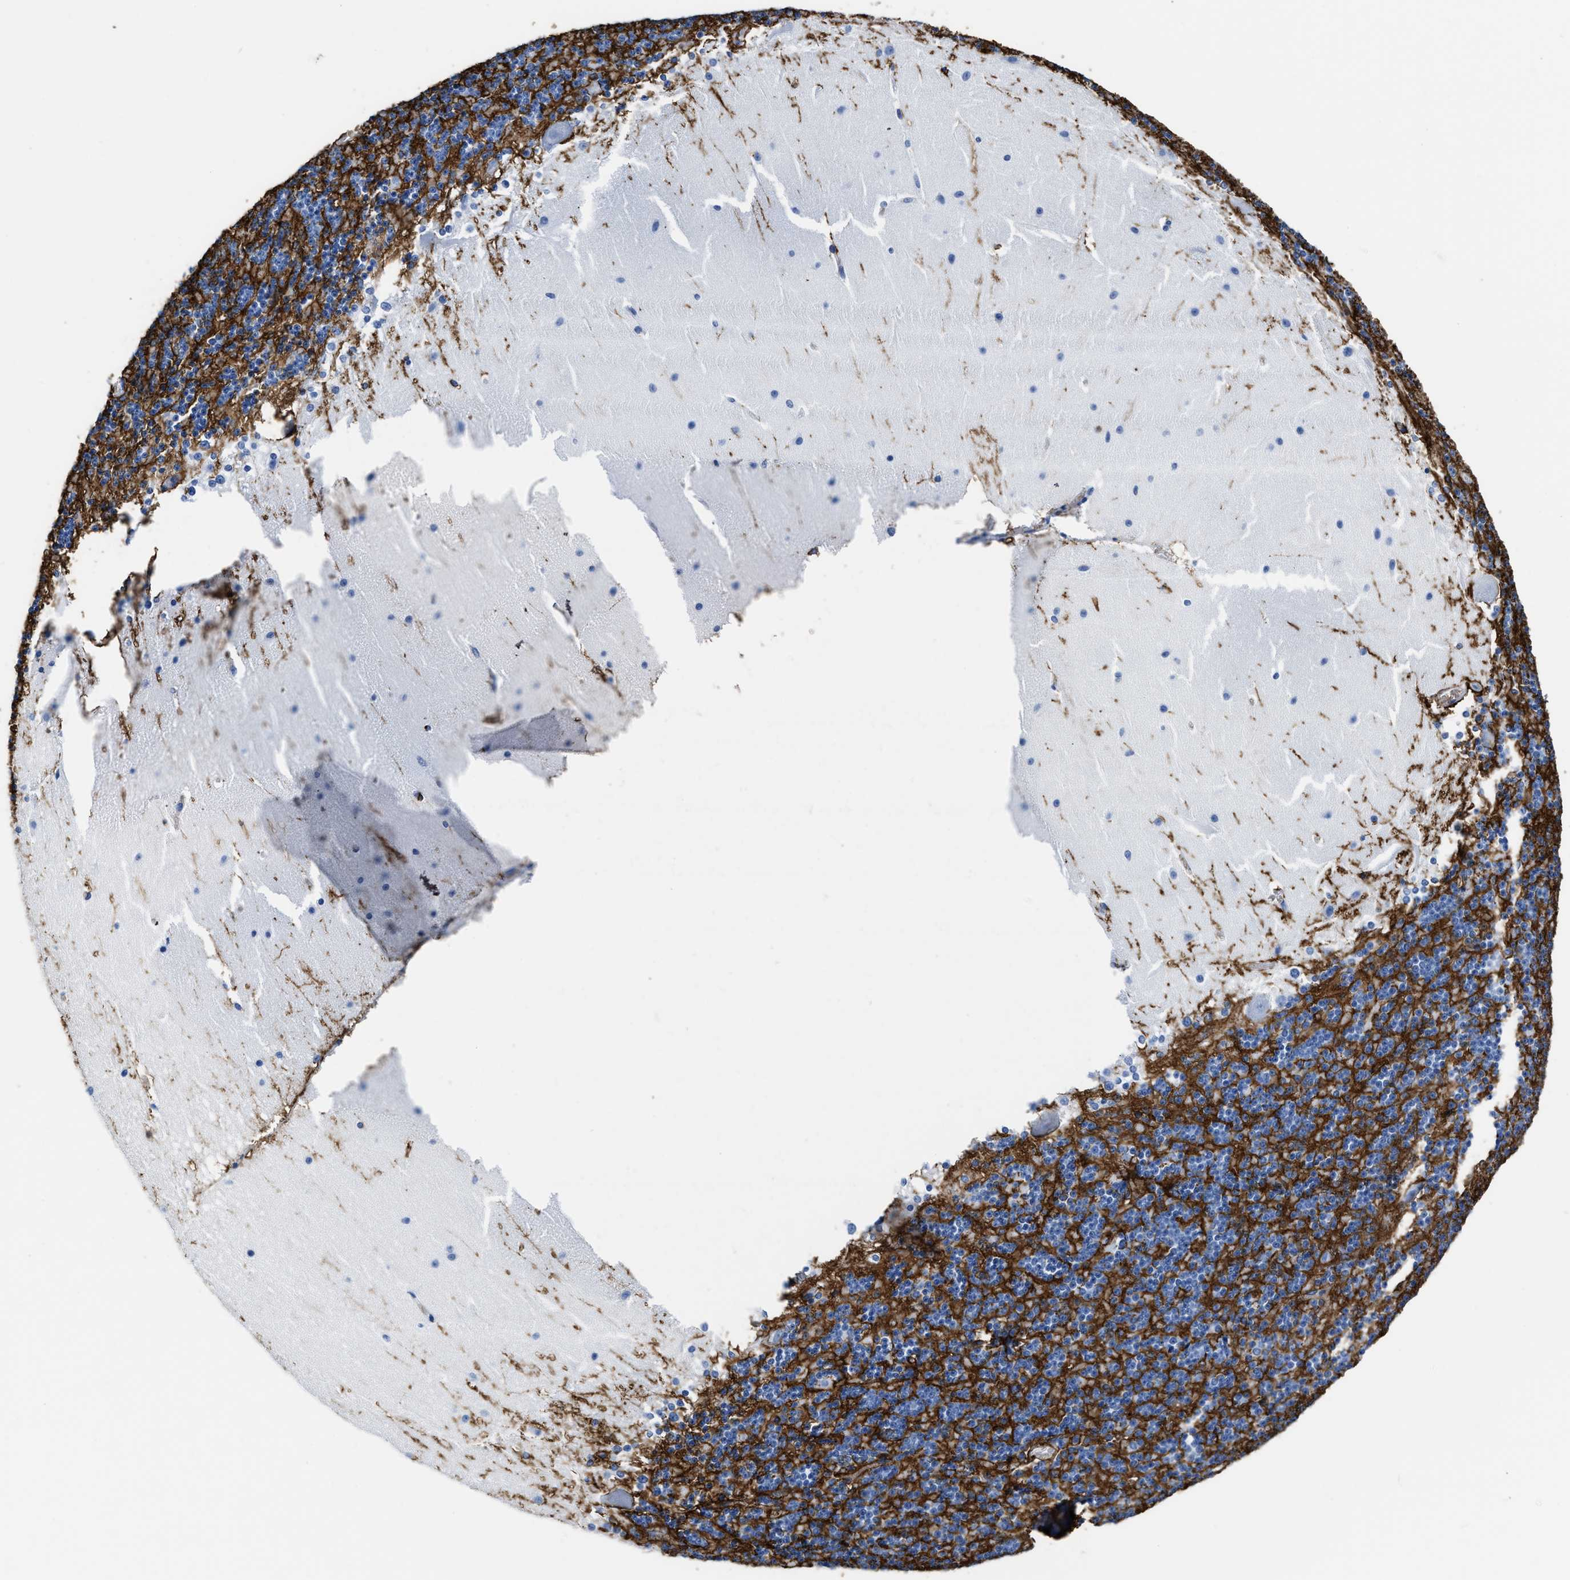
{"staining": {"intensity": "strong", "quantity": ">75%", "location": "cytoplasmic/membranous"}, "tissue": "cerebellum", "cell_type": "Cells in granular layer", "image_type": "normal", "snomed": [{"axis": "morphology", "description": "Normal tissue, NOS"}, {"axis": "topography", "description": "Cerebellum"}], "caption": "High-magnification brightfield microscopy of unremarkable cerebellum stained with DAB (brown) and counterstained with hematoxylin (blue). cells in granular layer exhibit strong cytoplasmic/membranous staining is seen in about>75% of cells.", "gene": "AQP1", "patient": {"sex": "female", "age": 19}}